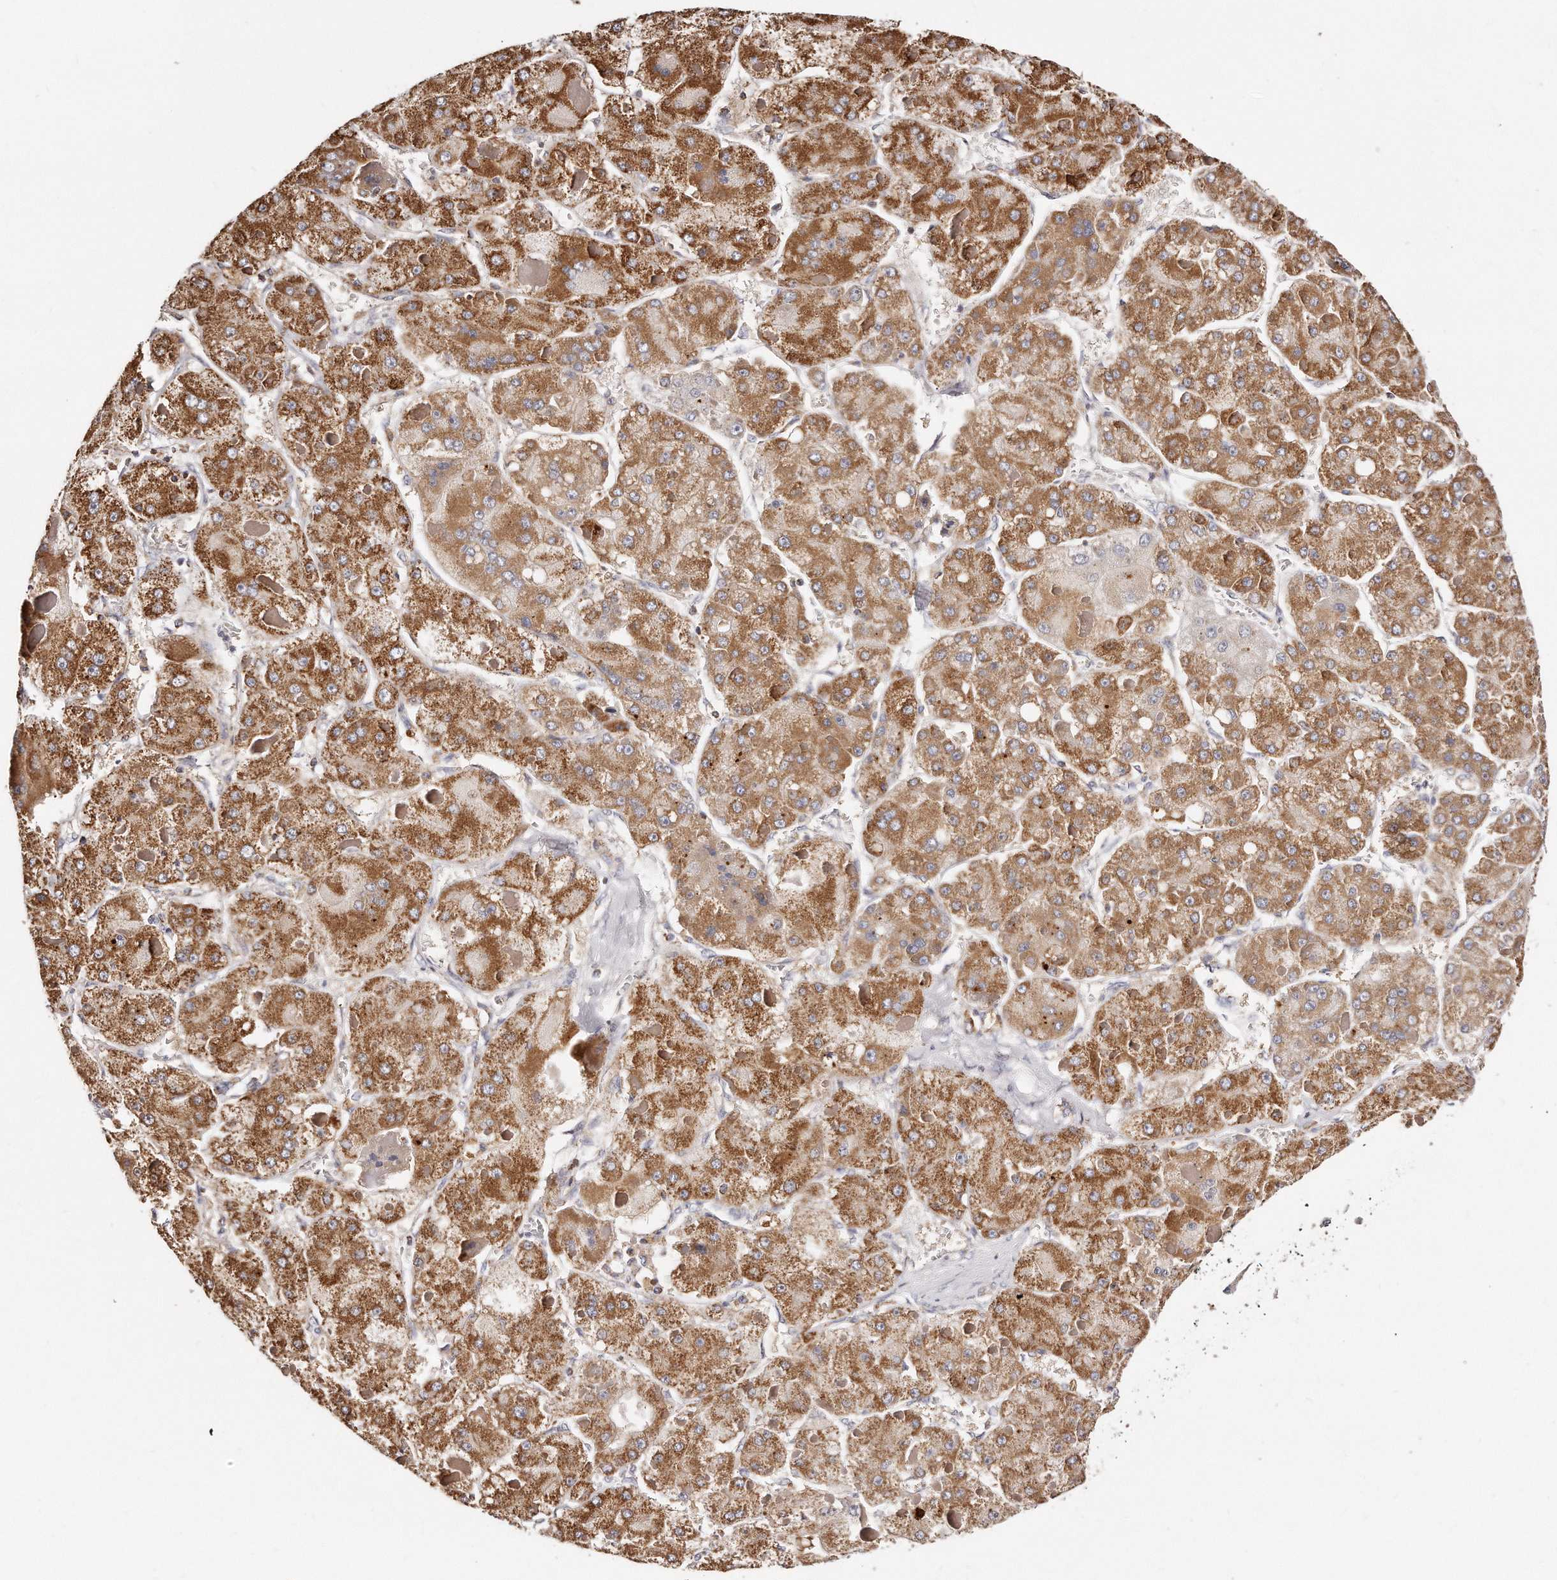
{"staining": {"intensity": "moderate", "quantity": ">75%", "location": "cytoplasmic/membranous"}, "tissue": "liver cancer", "cell_type": "Tumor cells", "image_type": "cancer", "snomed": [{"axis": "morphology", "description": "Carcinoma, Hepatocellular, NOS"}, {"axis": "topography", "description": "Liver"}], "caption": "An image of liver cancer stained for a protein displays moderate cytoplasmic/membranous brown staining in tumor cells.", "gene": "RTKN", "patient": {"sex": "female", "age": 73}}